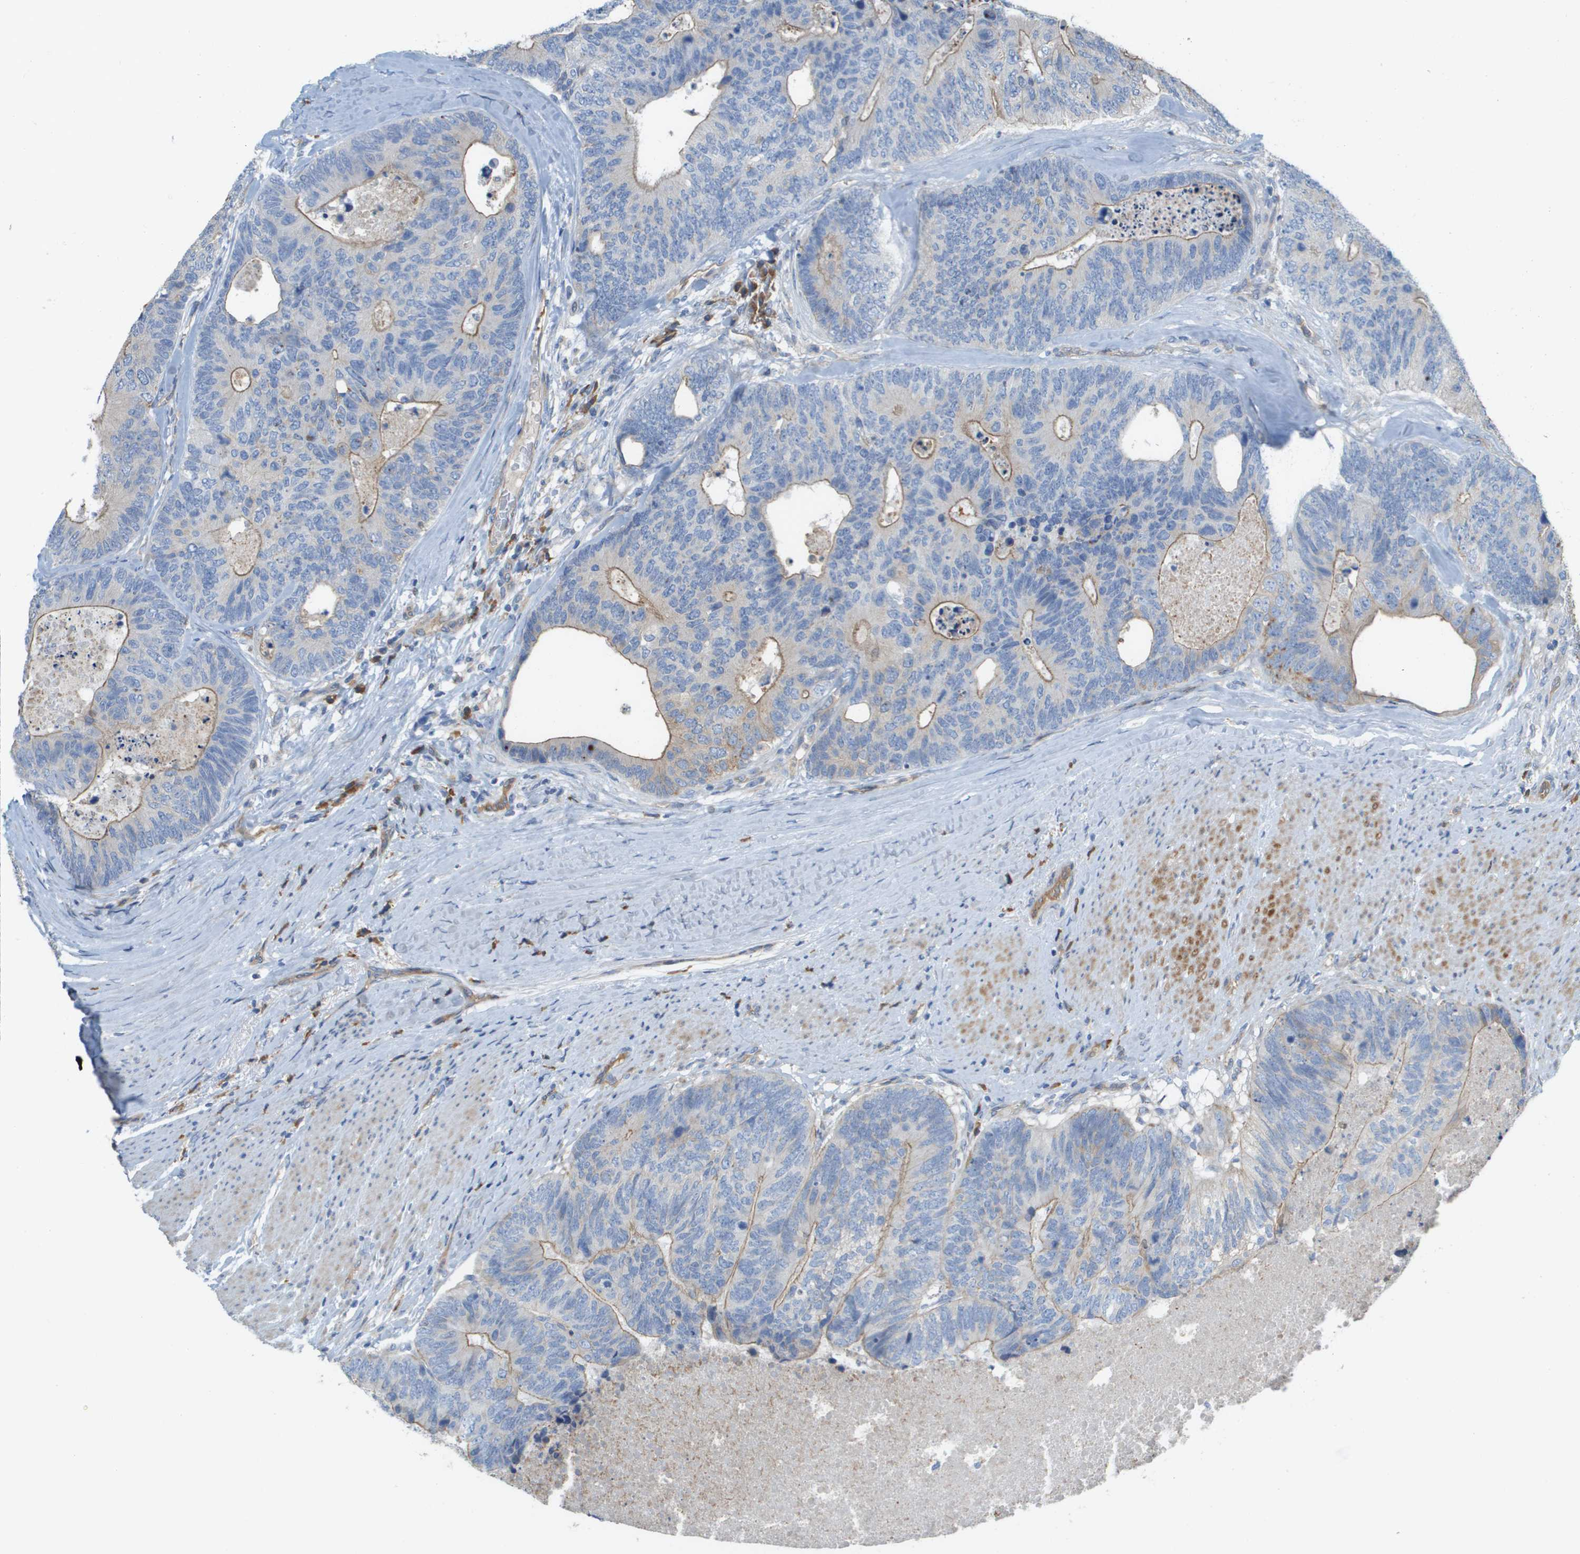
{"staining": {"intensity": "weak", "quantity": "25%-75%", "location": "cytoplasmic/membranous"}, "tissue": "colorectal cancer", "cell_type": "Tumor cells", "image_type": "cancer", "snomed": [{"axis": "morphology", "description": "Adenocarcinoma, NOS"}, {"axis": "topography", "description": "Colon"}], "caption": "Tumor cells display low levels of weak cytoplasmic/membranous staining in approximately 25%-75% of cells in adenocarcinoma (colorectal).", "gene": "CASP10", "patient": {"sex": "female", "age": 67}}